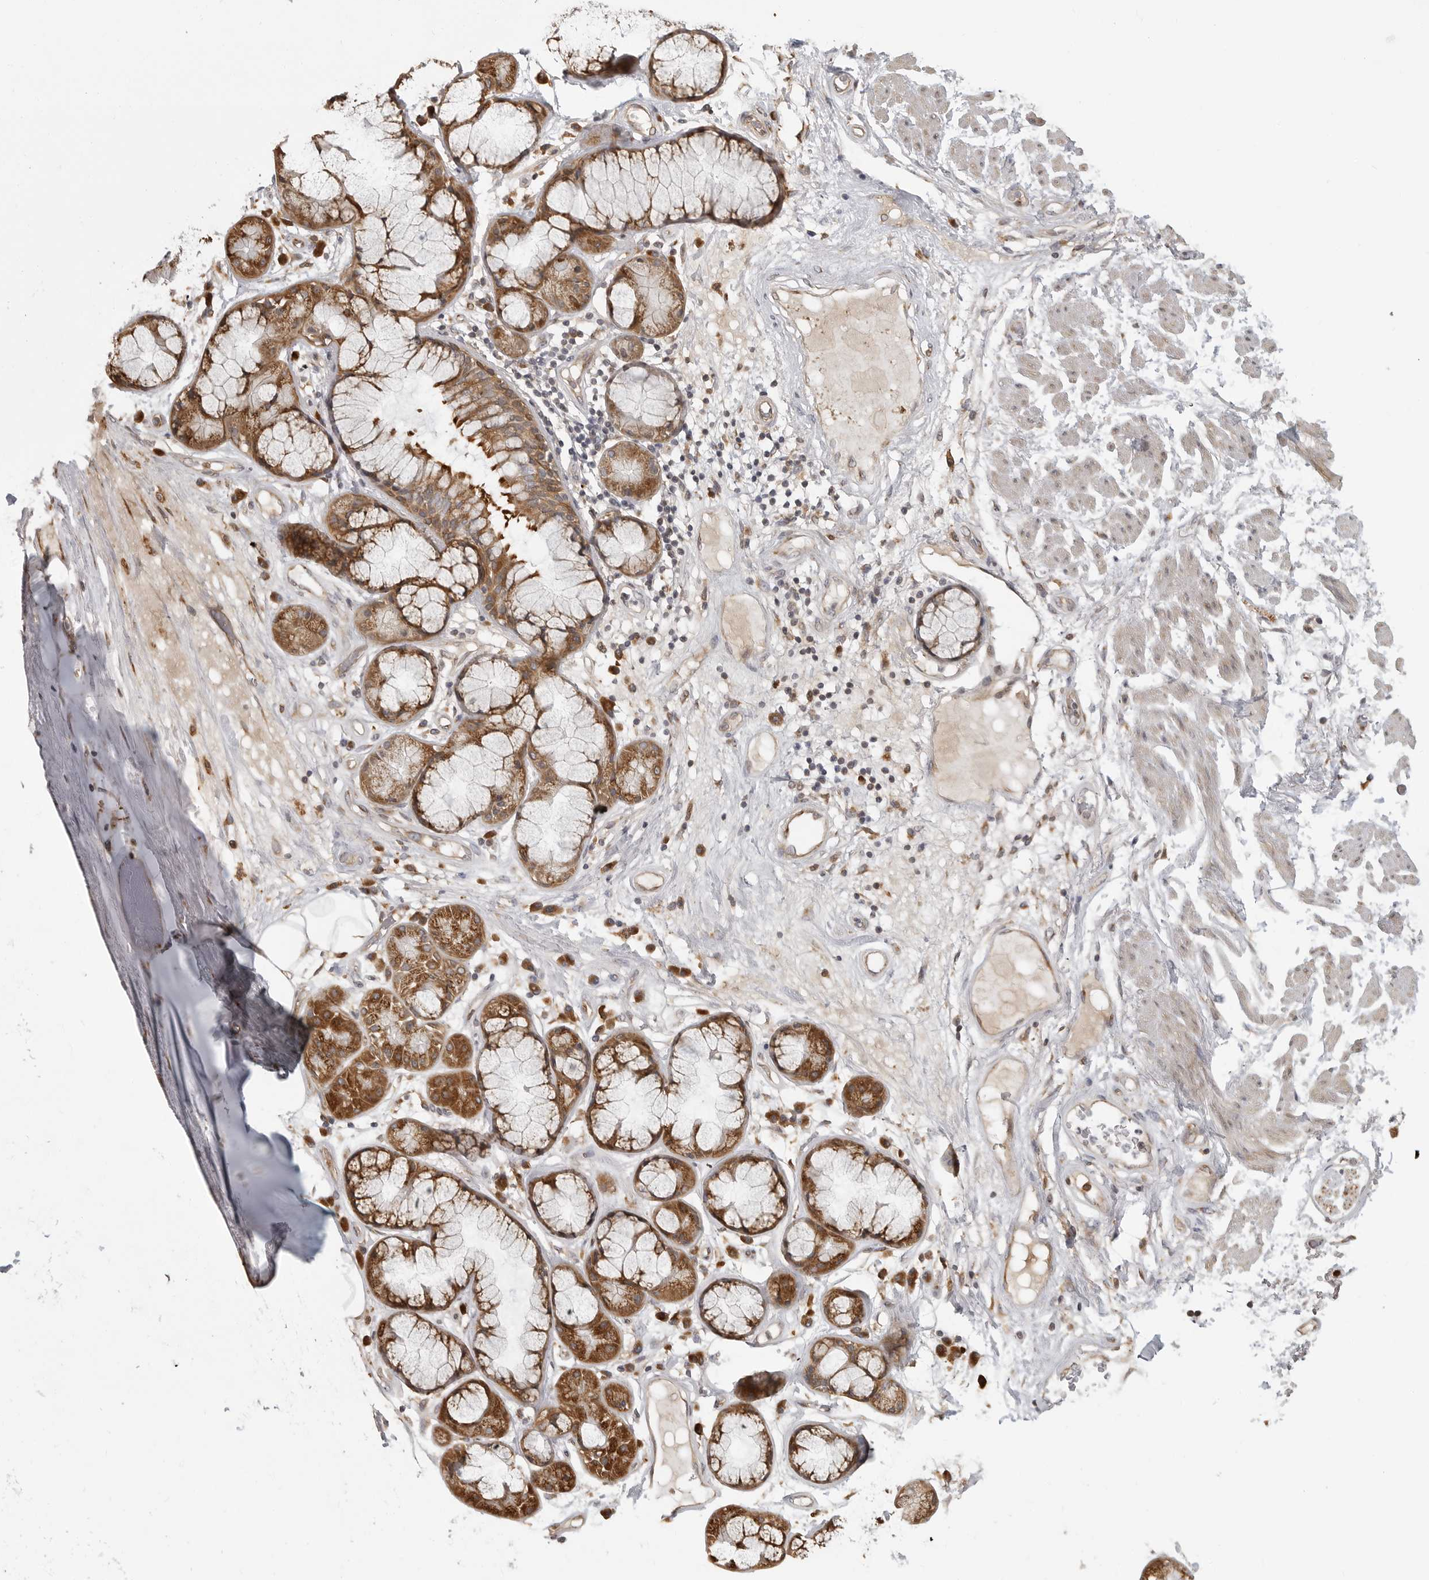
{"staining": {"intensity": "weak", "quantity": "25%-75%", "location": "cytoplasmic/membranous"}, "tissue": "adipose tissue", "cell_type": "Adipocytes", "image_type": "normal", "snomed": [{"axis": "morphology", "description": "Normal tissue, NOS"}, {"axis": "topography", "description": "Bronchus"}], "caption": "The histopathology image demonstrates staining of unremarkable adipose tissue, revealing weak cytoplasmic/membranous protein positivity (brown color) within adipocytes. Using DAB (3,3'-diaminobenzidine) (brown) and hematoxylin (blue) stains, captured at high magnification using brightfield microscopy.", "gene": "IDO1", "patient": {"sex": "male", "age": 66}}